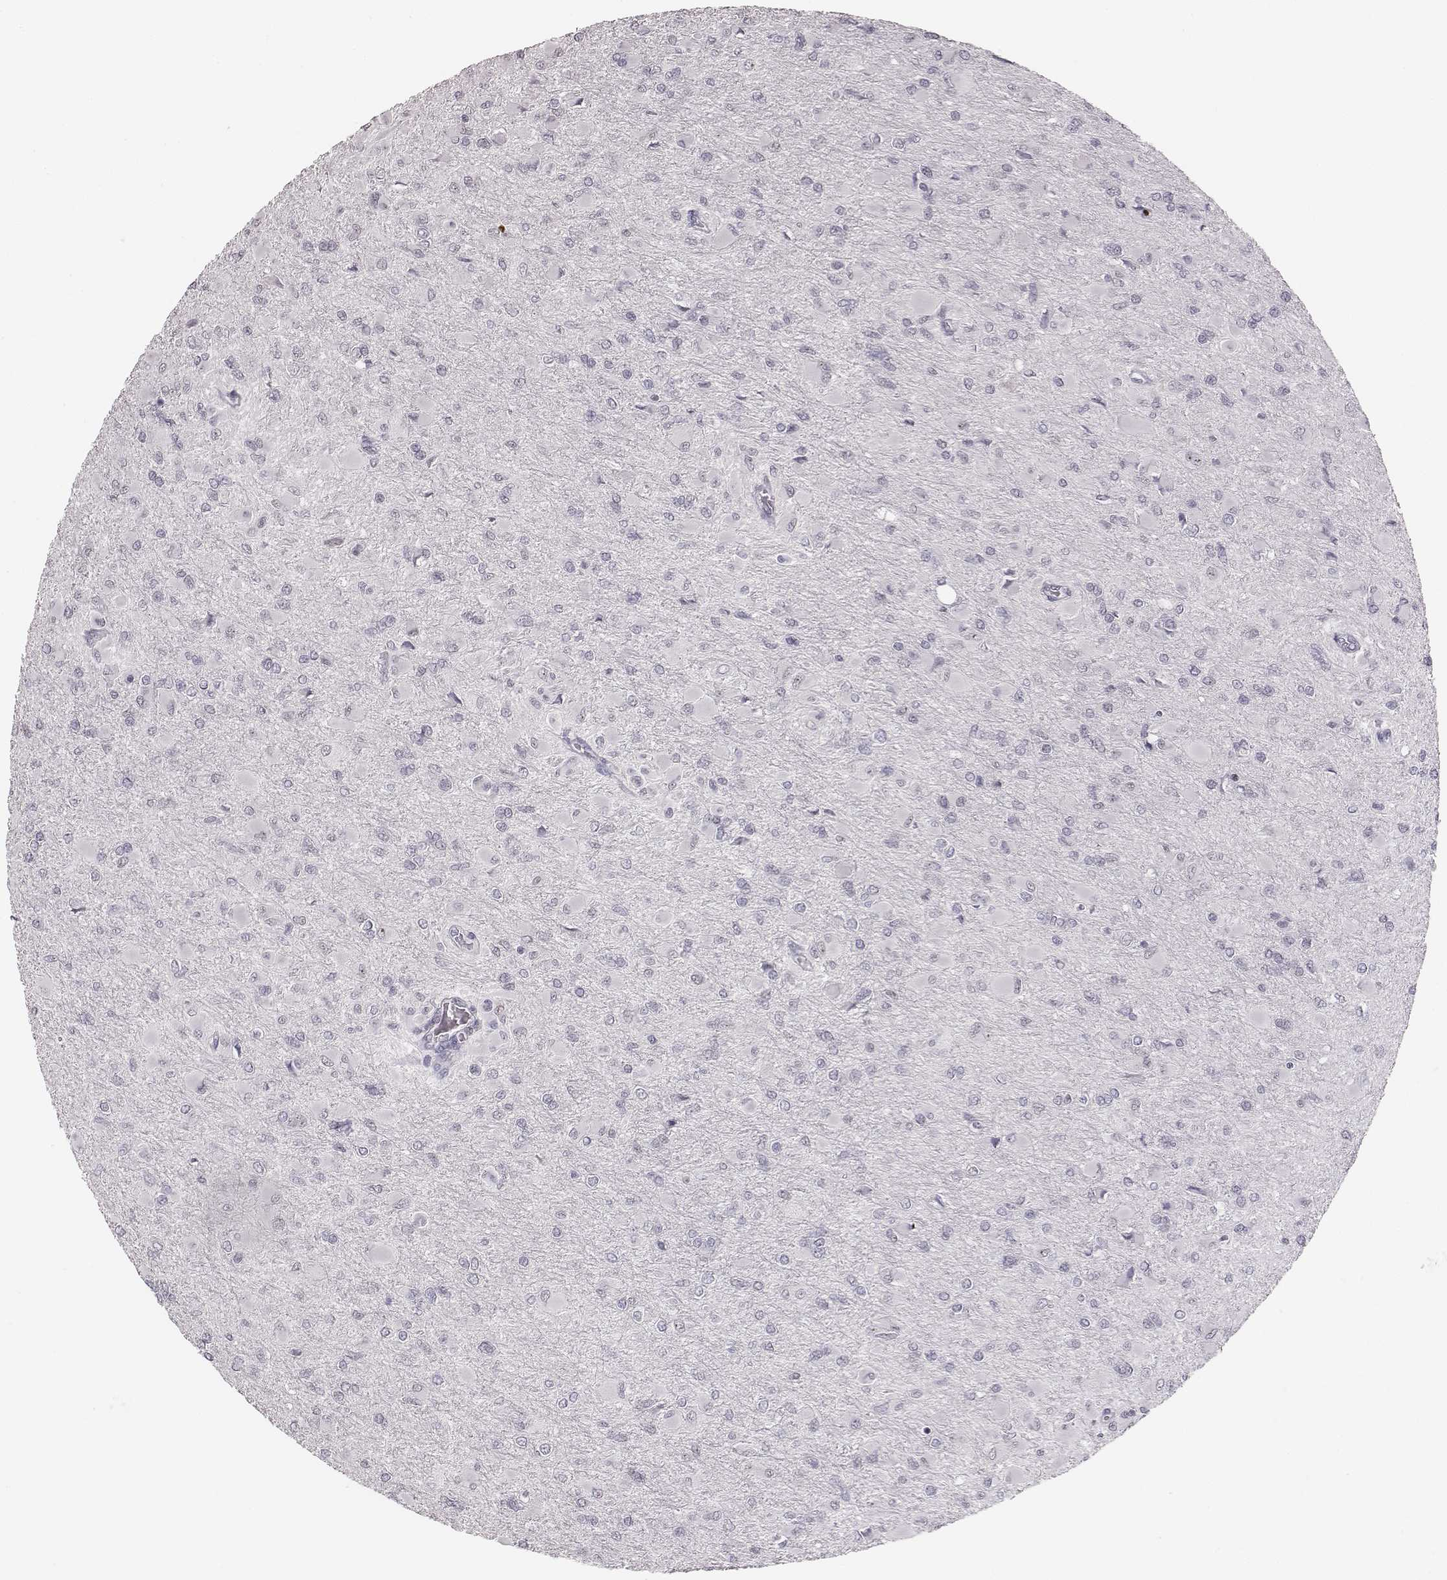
{"staining": {"intensity": "negative", "quantity": "none", "location": "none"}, "tissue": "glioma", "cell_type": "Tumor cells", "image_type": "cancer", "snomed": [{"axis": "morphology", "description": "Glioma, malignant, High grade"}, {"axis": "topography", "description": "Cerebral cortex"}], "caption": "This image is of high-grade glioma (malignant) stained with immunohistochemistry (IHC) to label a protein in brown with the nuclei are counter-stained blue. There is no expression in tumor cells.", "gene": "NIFK", "patient": {"sex": "female", "age": 36}}